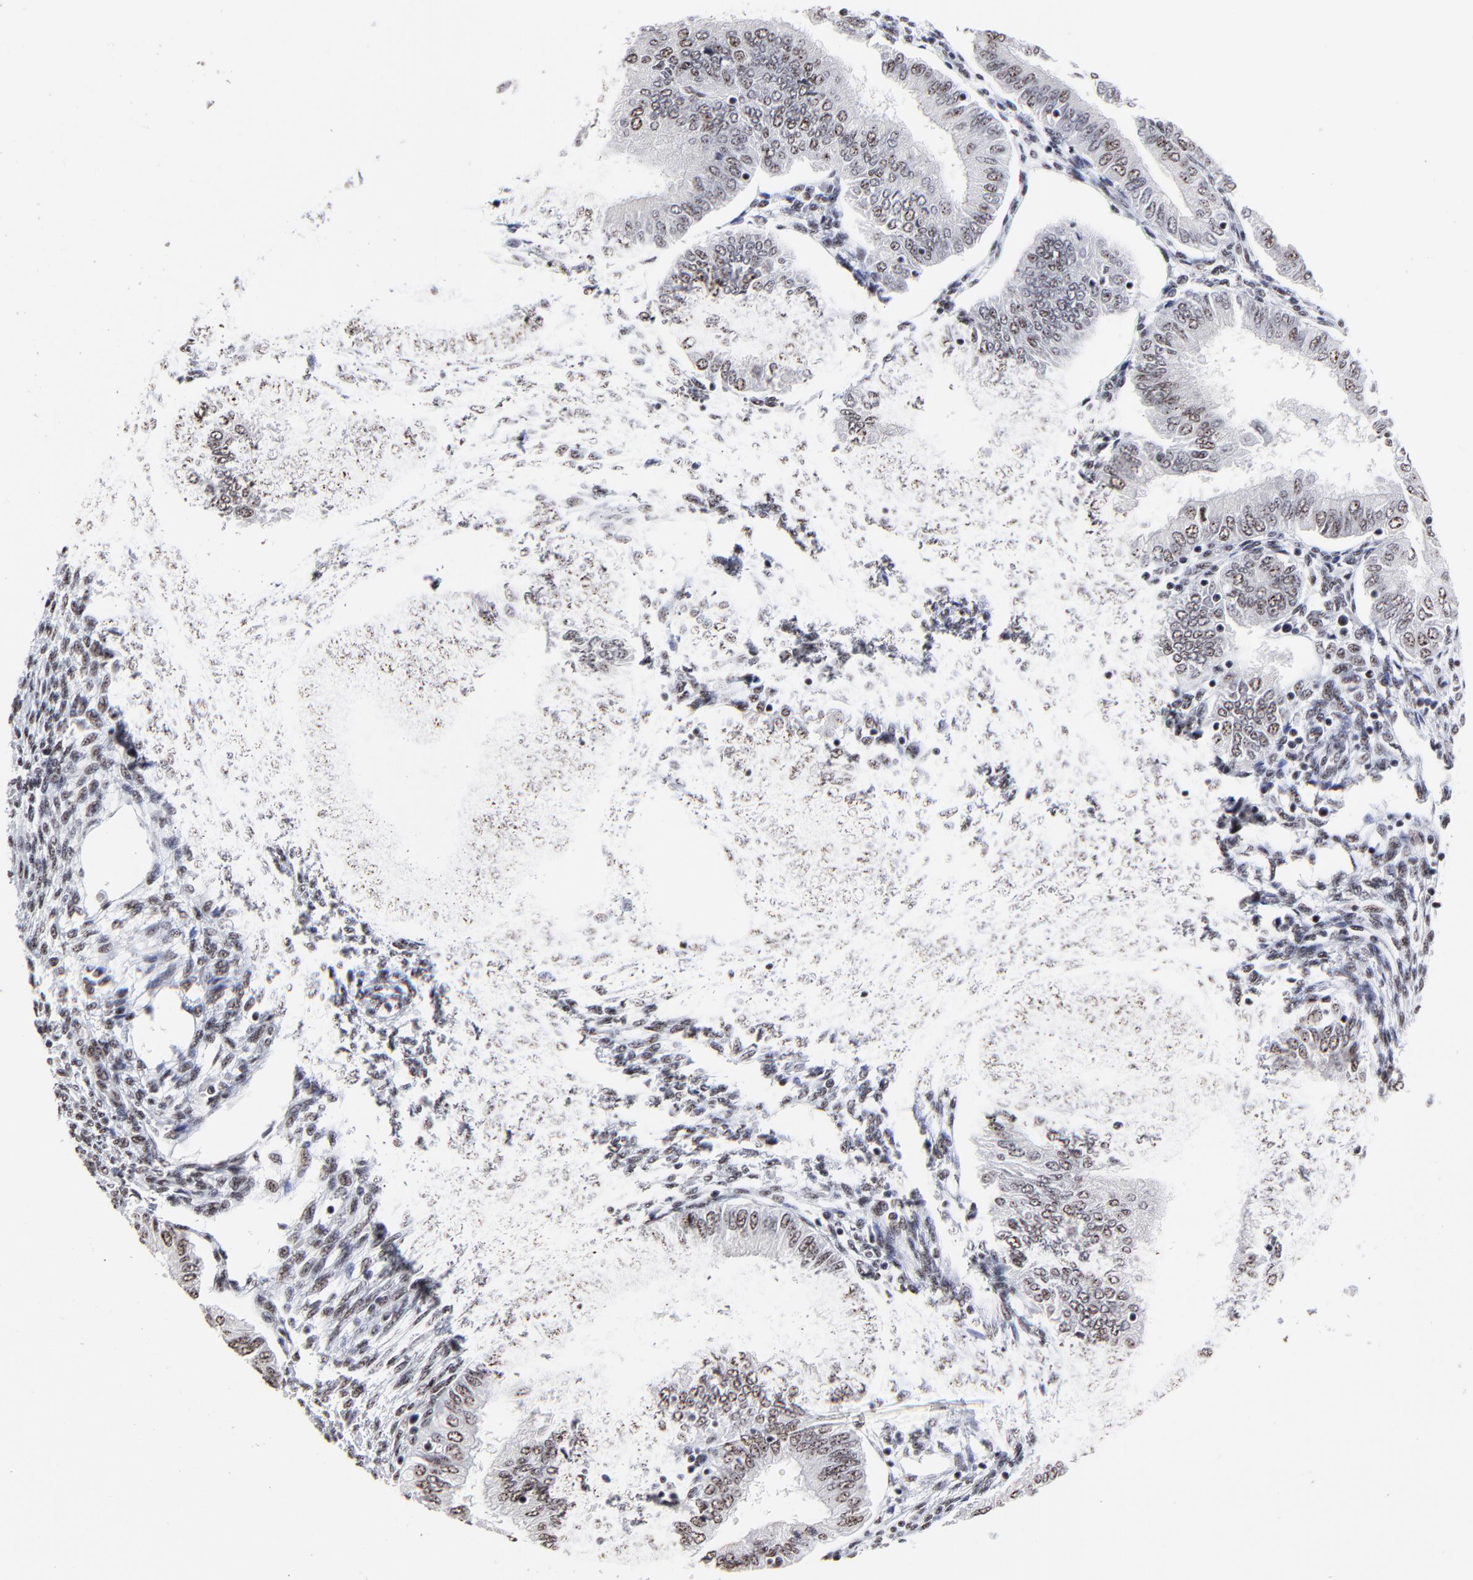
{"staining": {"intensity": "weak", "quantity": "<25%", "location": "nuclear"}, "tissue": "endometrial cancer", "cell_type": "Tumor cells", "image_type": "cancer", "snomed": [{"axis": "morphology", "description": "Adenocarcinoma, NOS"}, {"axis": "topography", "description": "Endometrium"}], "caption": "This photomicrograph is of adenocarcinoma (endometrial) stained with IHC to label a protein in brown with the nuclei are counter-stained blue. There is no staining in tumor cells.", "gene": "MBD4", "patient": {"sex": "female", "age": 51}}